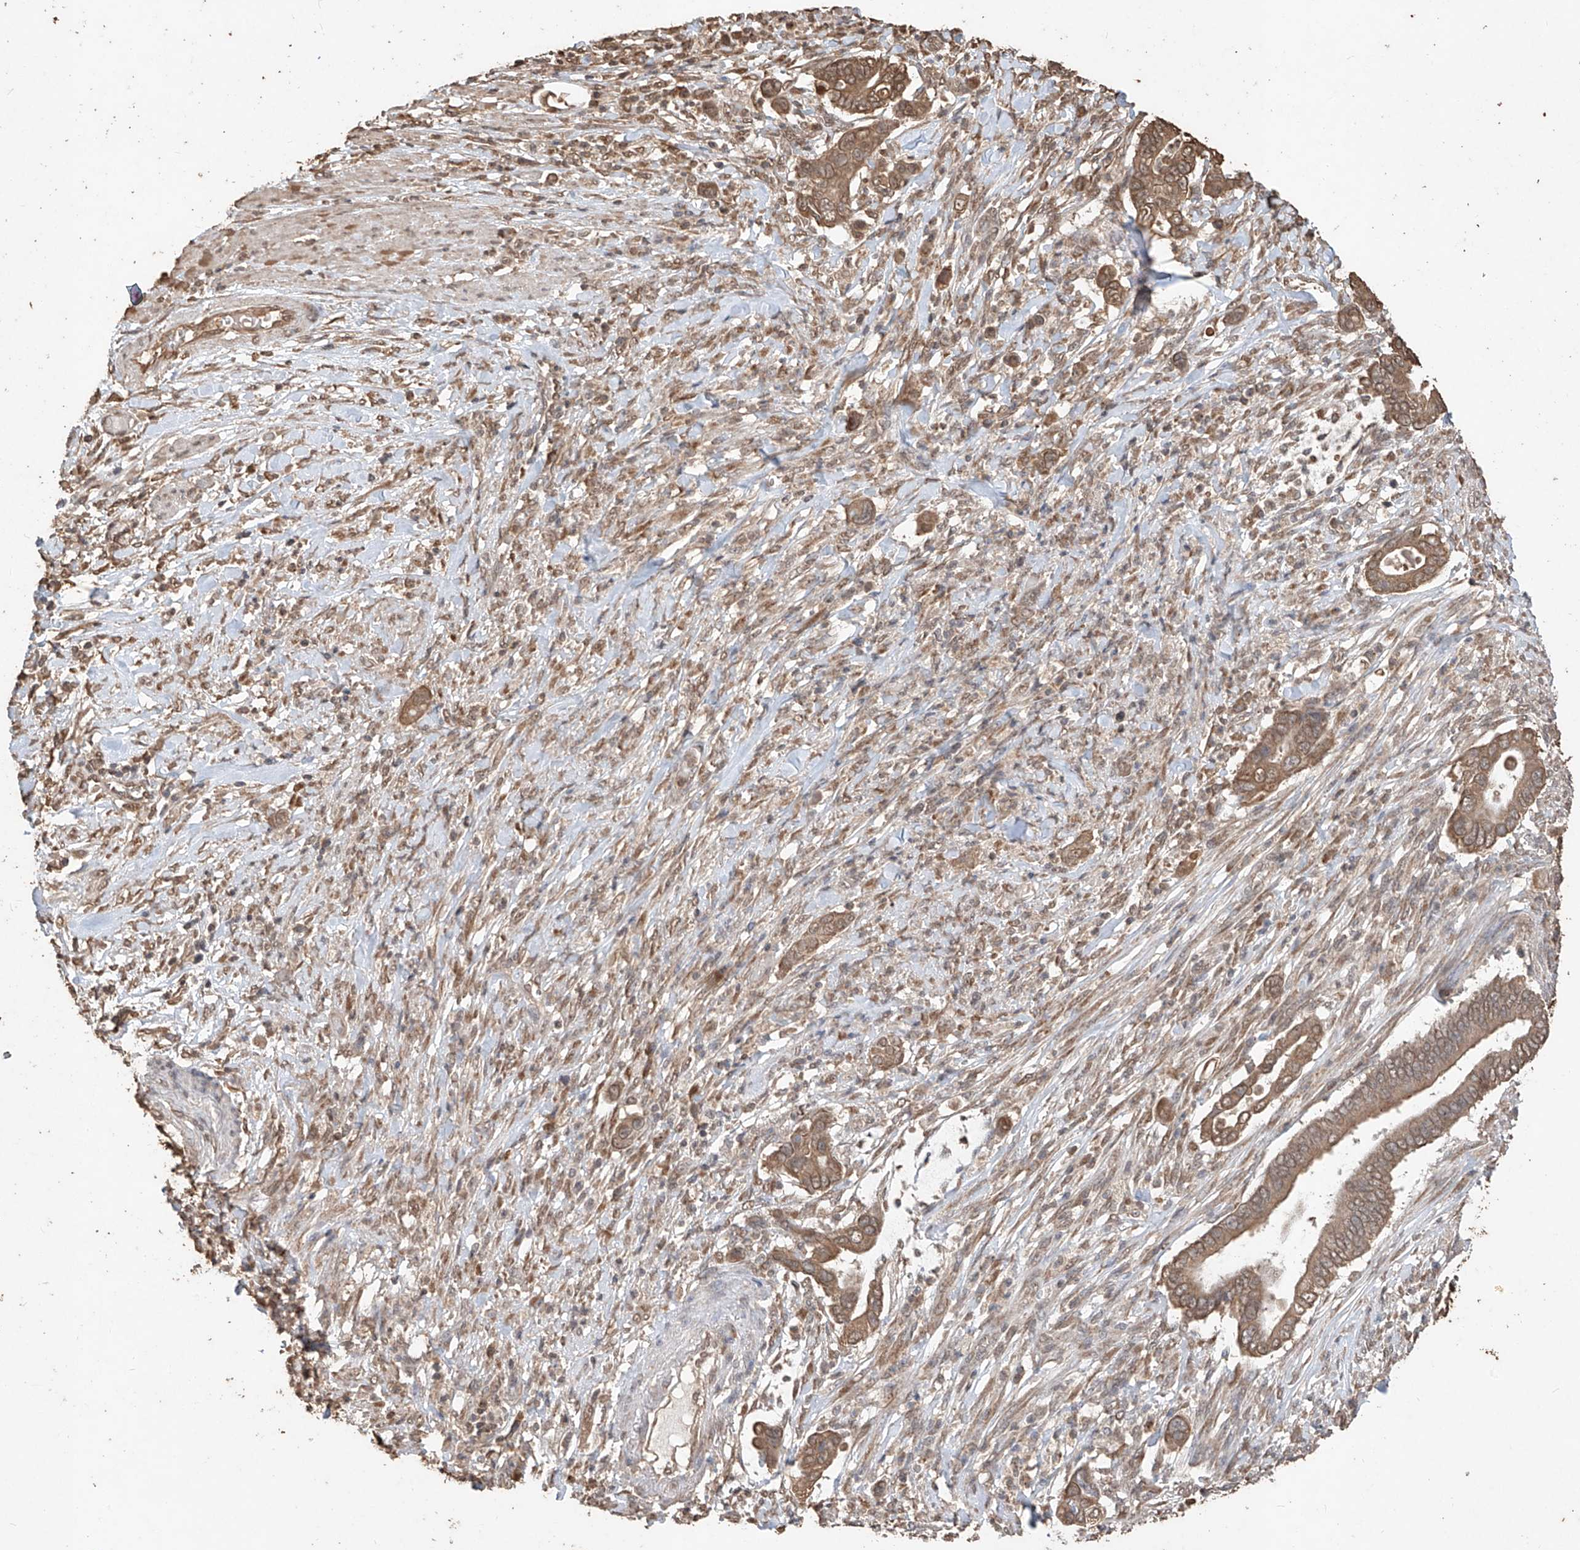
{"staining": {"intensity": "moderate", "quantity": ">75%", "location": "cytoplasmic/membranous,nuclear"}, "tissue": "pancreatic cancer", "cell_type": "Tumor cells", "image_type": "cancer", "snomed": [{"axis": "morphology", "description": "Adenocarcinoma, NOS"}, {"axis": "topography", "description": "Pancreas"}], "caption": "Immunohistochemical staining of pancreatic cancer shows medium levels of moderate cytoplasmic/membranous and nuclear expression in approximately >75% of tumor cells.", "gene": "ELOVL1", "patient": {"sex": "male", "age": 68}}